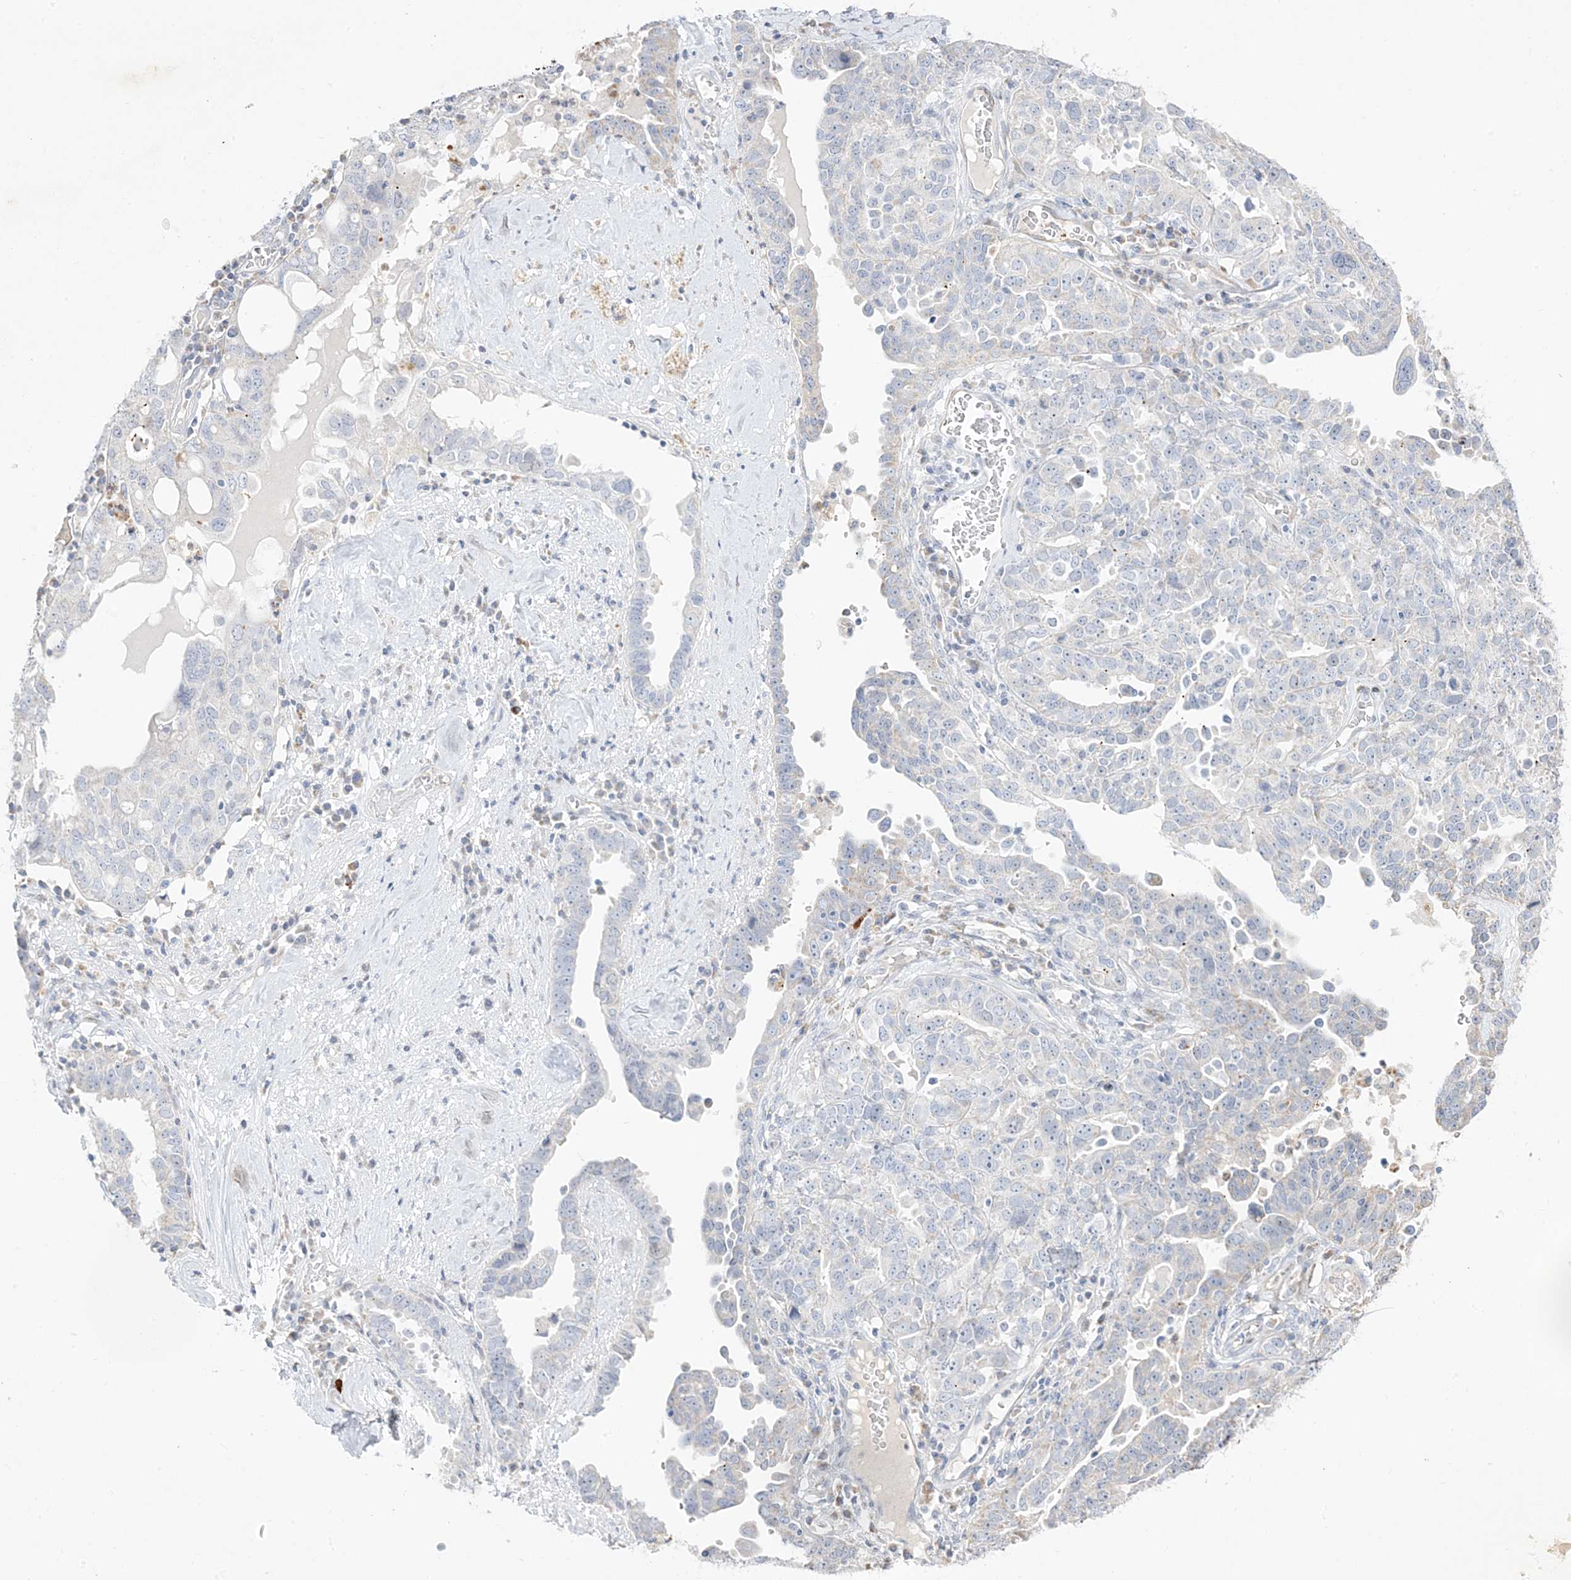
{"staining": {"intensity": "negative", "quantity": "none", "location": "none"}, "tissue": "ovarian cancer", "cell_type": "Tumor cells", "image_type": "cancer", "snomed": [{"axis": "morphology", "description": "Carcinoma, endometroid"}, {"axis": "topography", "description": "Ovary"}], "caption": "Immunohistochemistry (IHC) micrograph of ovarian endometroid carcinoma stained for a protein (brown), which displays no staining in tumor cells.", "gene": "TRANK1", "patient": {"sex": "female", "age": 62}}